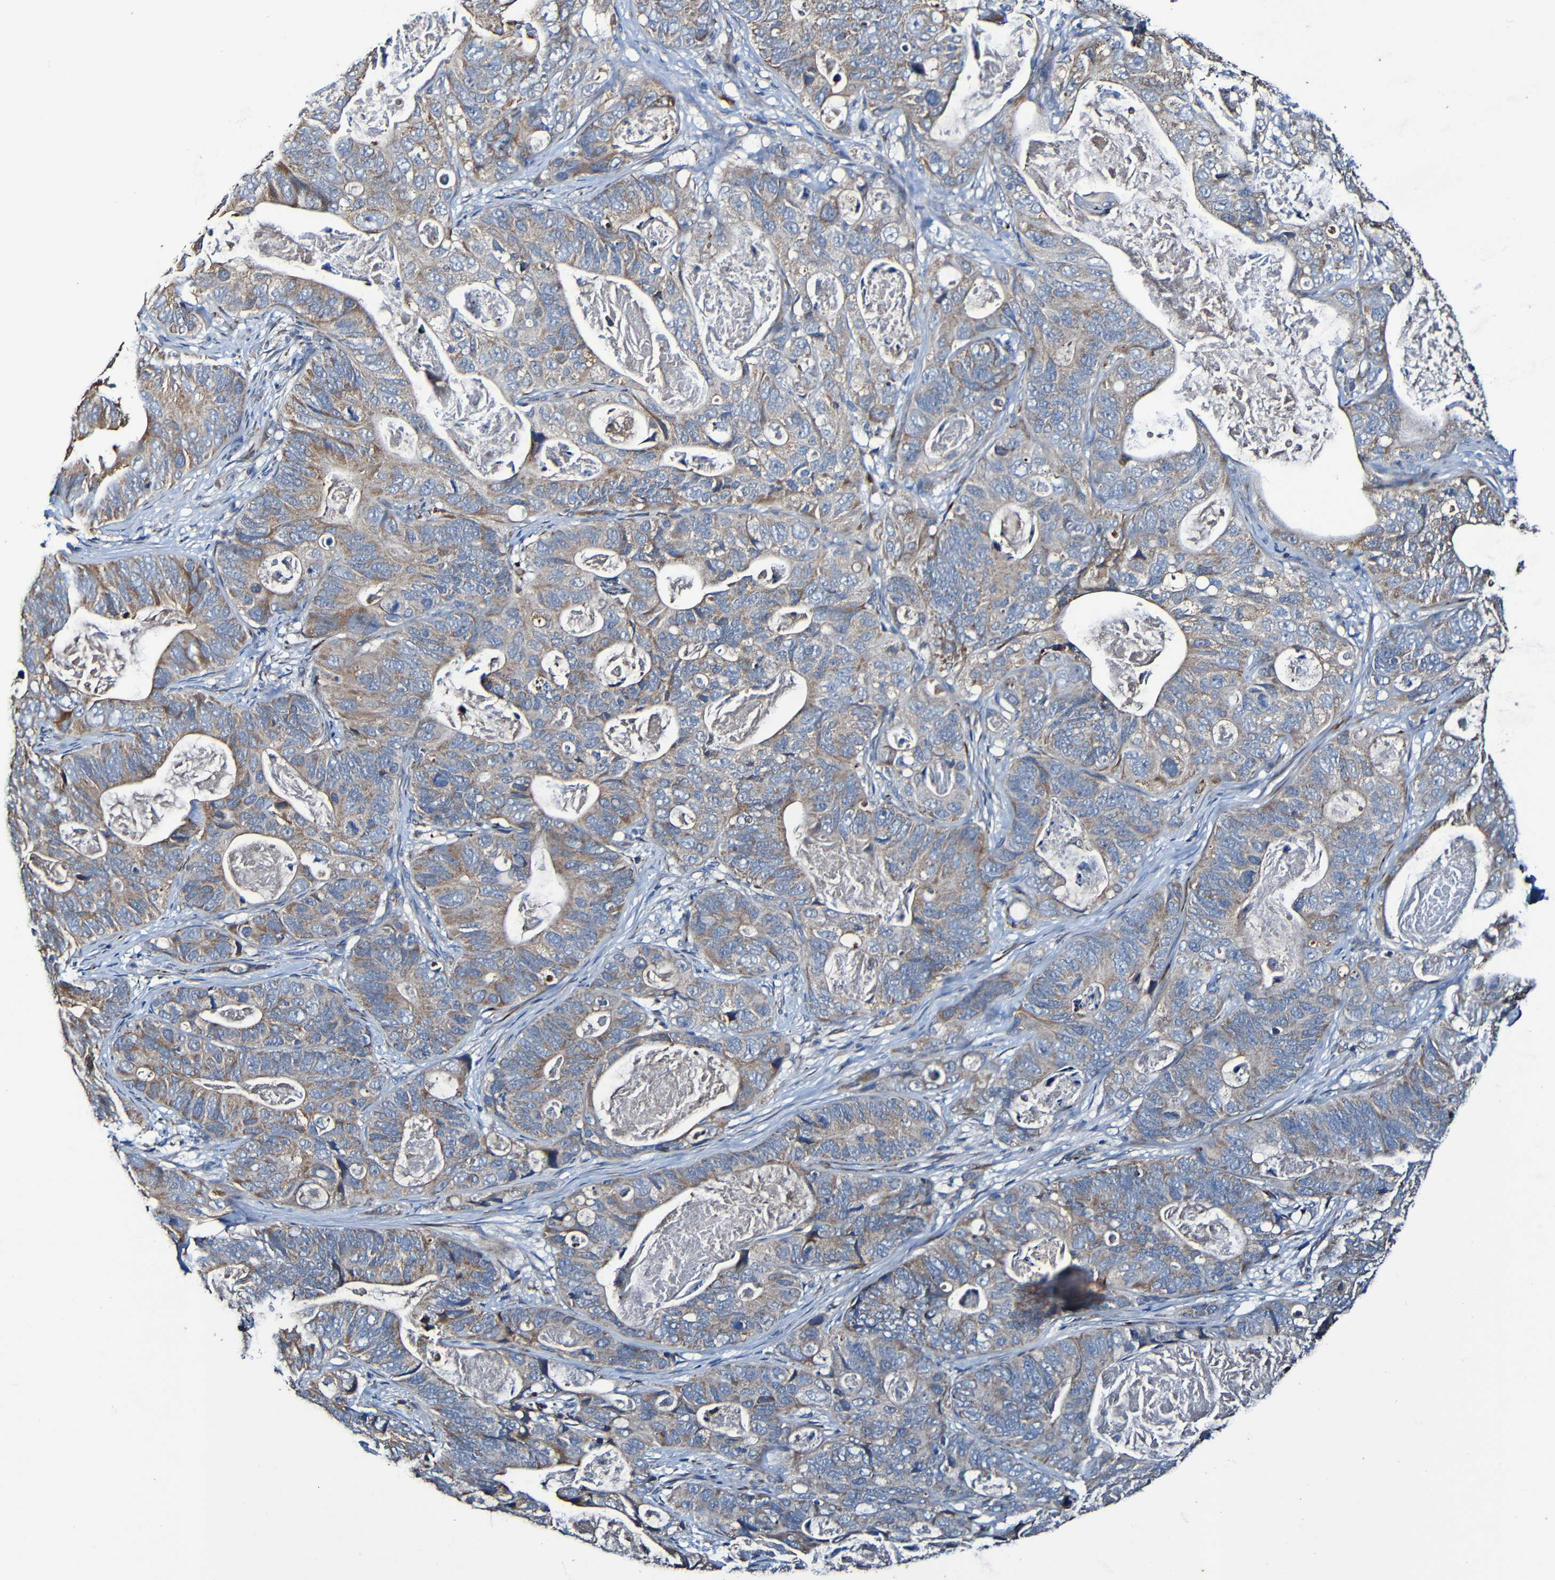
{"staining": {"intensity": "moderate", "quantity": "25%-75%", "location": "cytoplasmic/membranous"}, "tissue": "stomach cancer", "cell_type": "Tumor cells", "image_type": "cancer", "snomed": [{"axis": "morphology", "description": "Adenocarcinoma, NOS"}, {"axis": "topography", "description": "Stomach"}], "caption": "Protein staining of stomach cancer tissue shows moderate cytoplasmic/membranous positivity in approximately 25%-75% of tumor cells. The staining was performed using DAB to visualize the protein expression in brown, while the nuclei were stained in blue with hematoxylin (Magnification: 20x).", "gene": "ADAM15", "patient": {"sex": "female", "age": 89}}